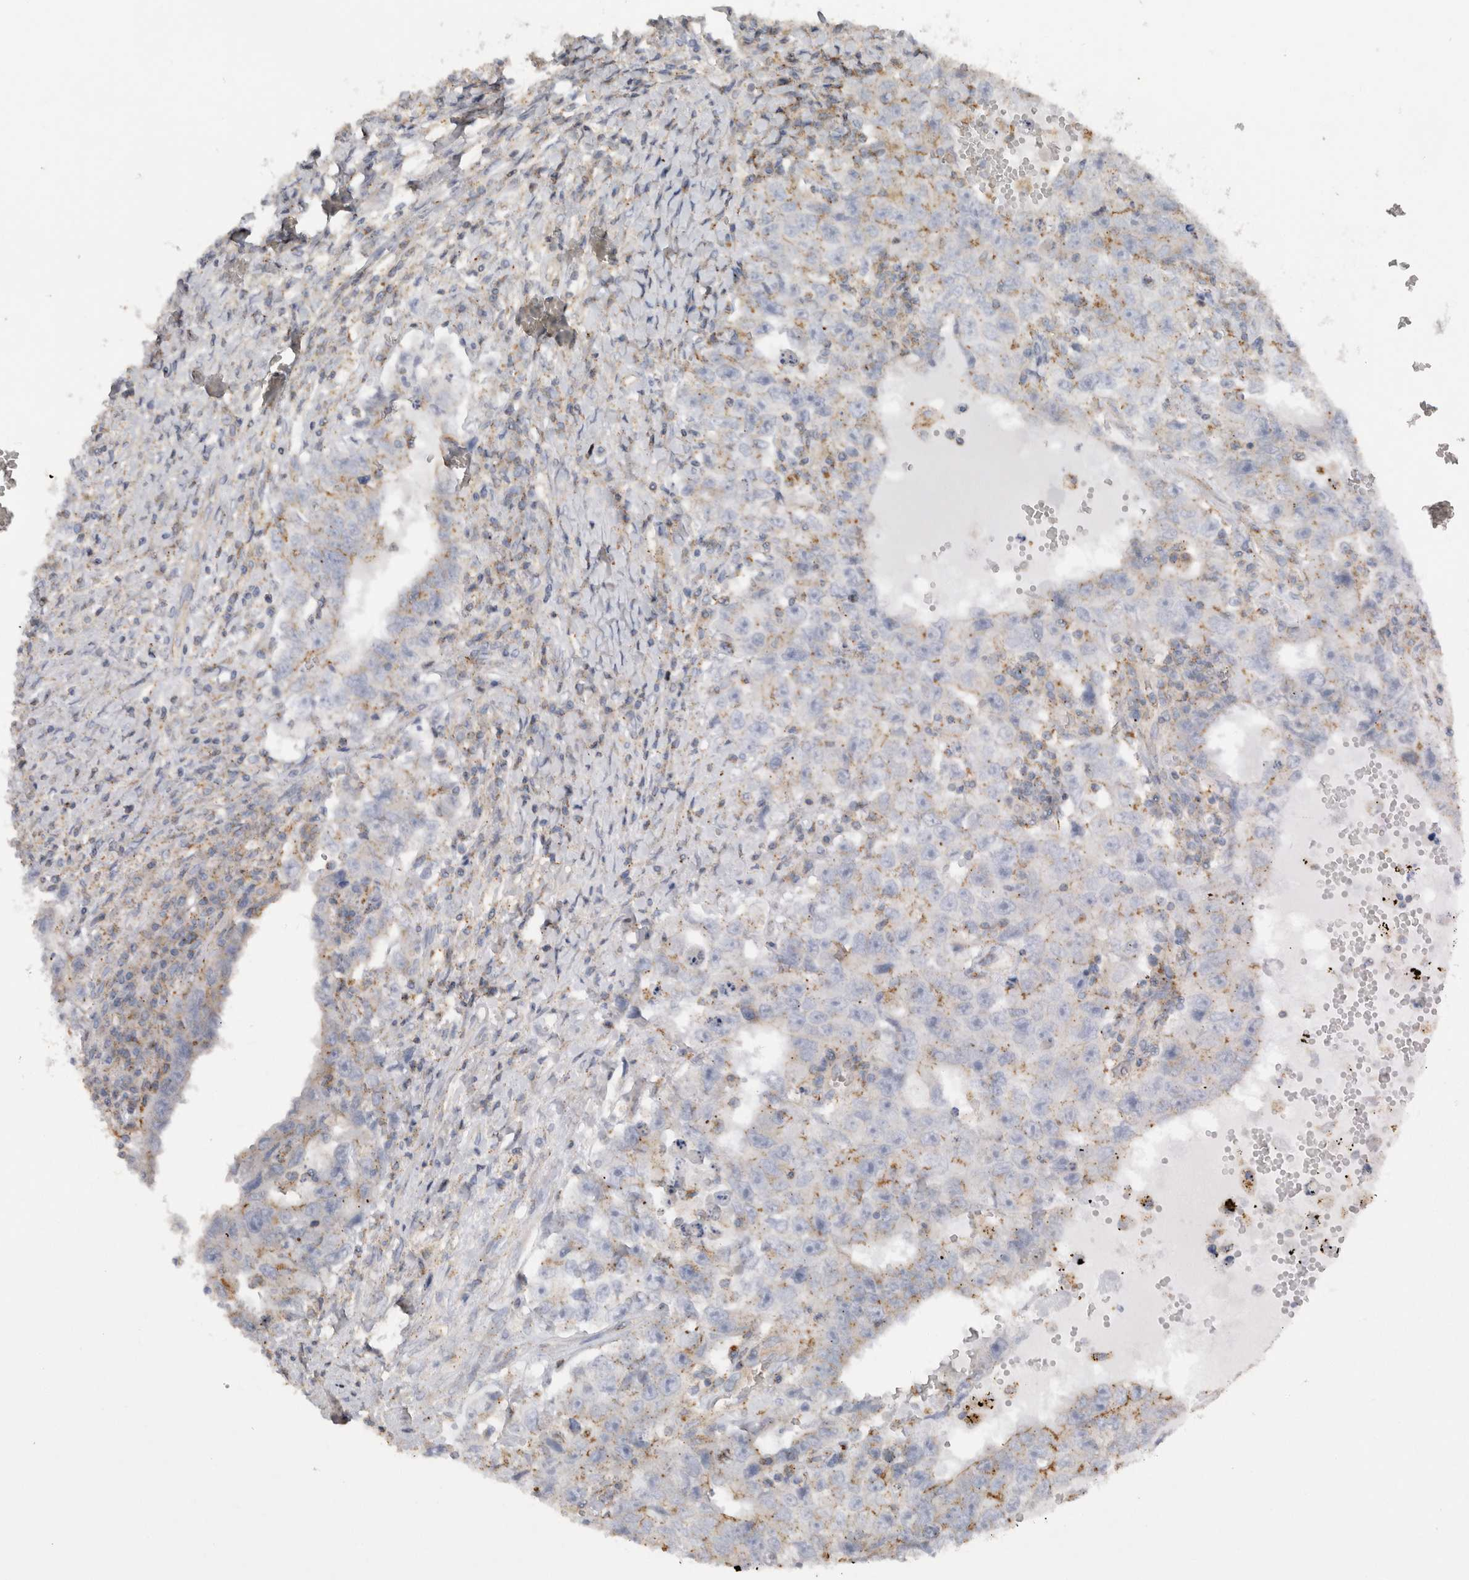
{"staining": {"intensity": "negative", "quantity": "none", "location": "none"}, "tissue": "testis cancer", "cell_type": "Tumor cells", "image_type": "cancer", "snomed": [{"axis": "morphology", "description": "Carcinoma, Embryonal, NOS"}, {"axis": "topography", "description": "Testis"}], "caption": "A photomicrograph of testis cancer stained for a protein exhibits no brown staining in tumor cells.", "gene": "CHMP6", "patient": {"sex": "male", "age": 26}}